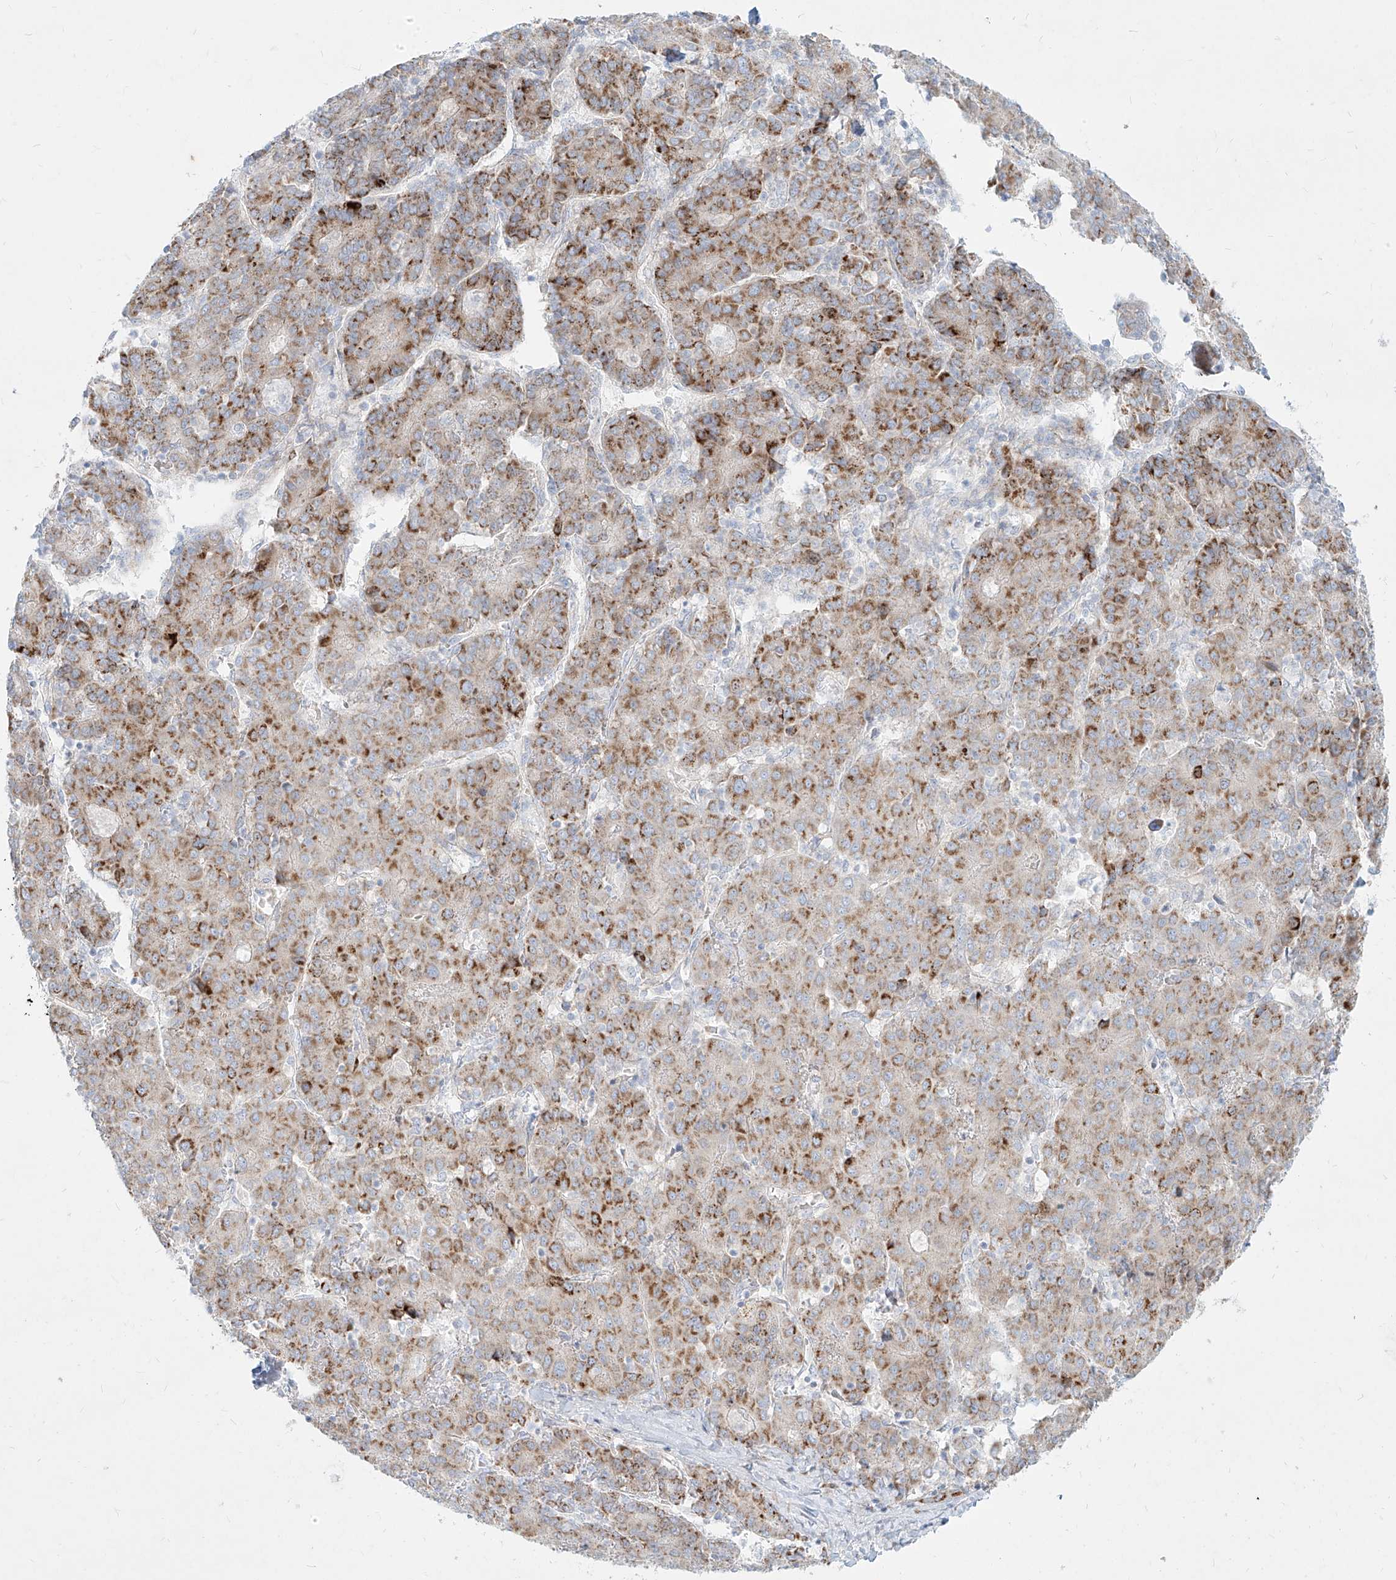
{"staining": {"intensity": "moderate", "quantity": ">75%", "location": "cytoplasmic/membranous"}, "tissue": "liver cancer", "cell_type": "Tumor cells", "image_type": "cancer", "snomed": [{"axis": "morphology", "description": "Carcinoma, Hepatocellular, NOS"}, {"axis": "topography", "description": "Liver"}], "caption": "The image reveals immunohistochemical staining of liver cancer. There is moderate cytoplasmic/membranous expression is appreciated in approximately >75% of tumor cells.", "gene": "MTX2", "patient": {"sex": "male", "age": 65}}